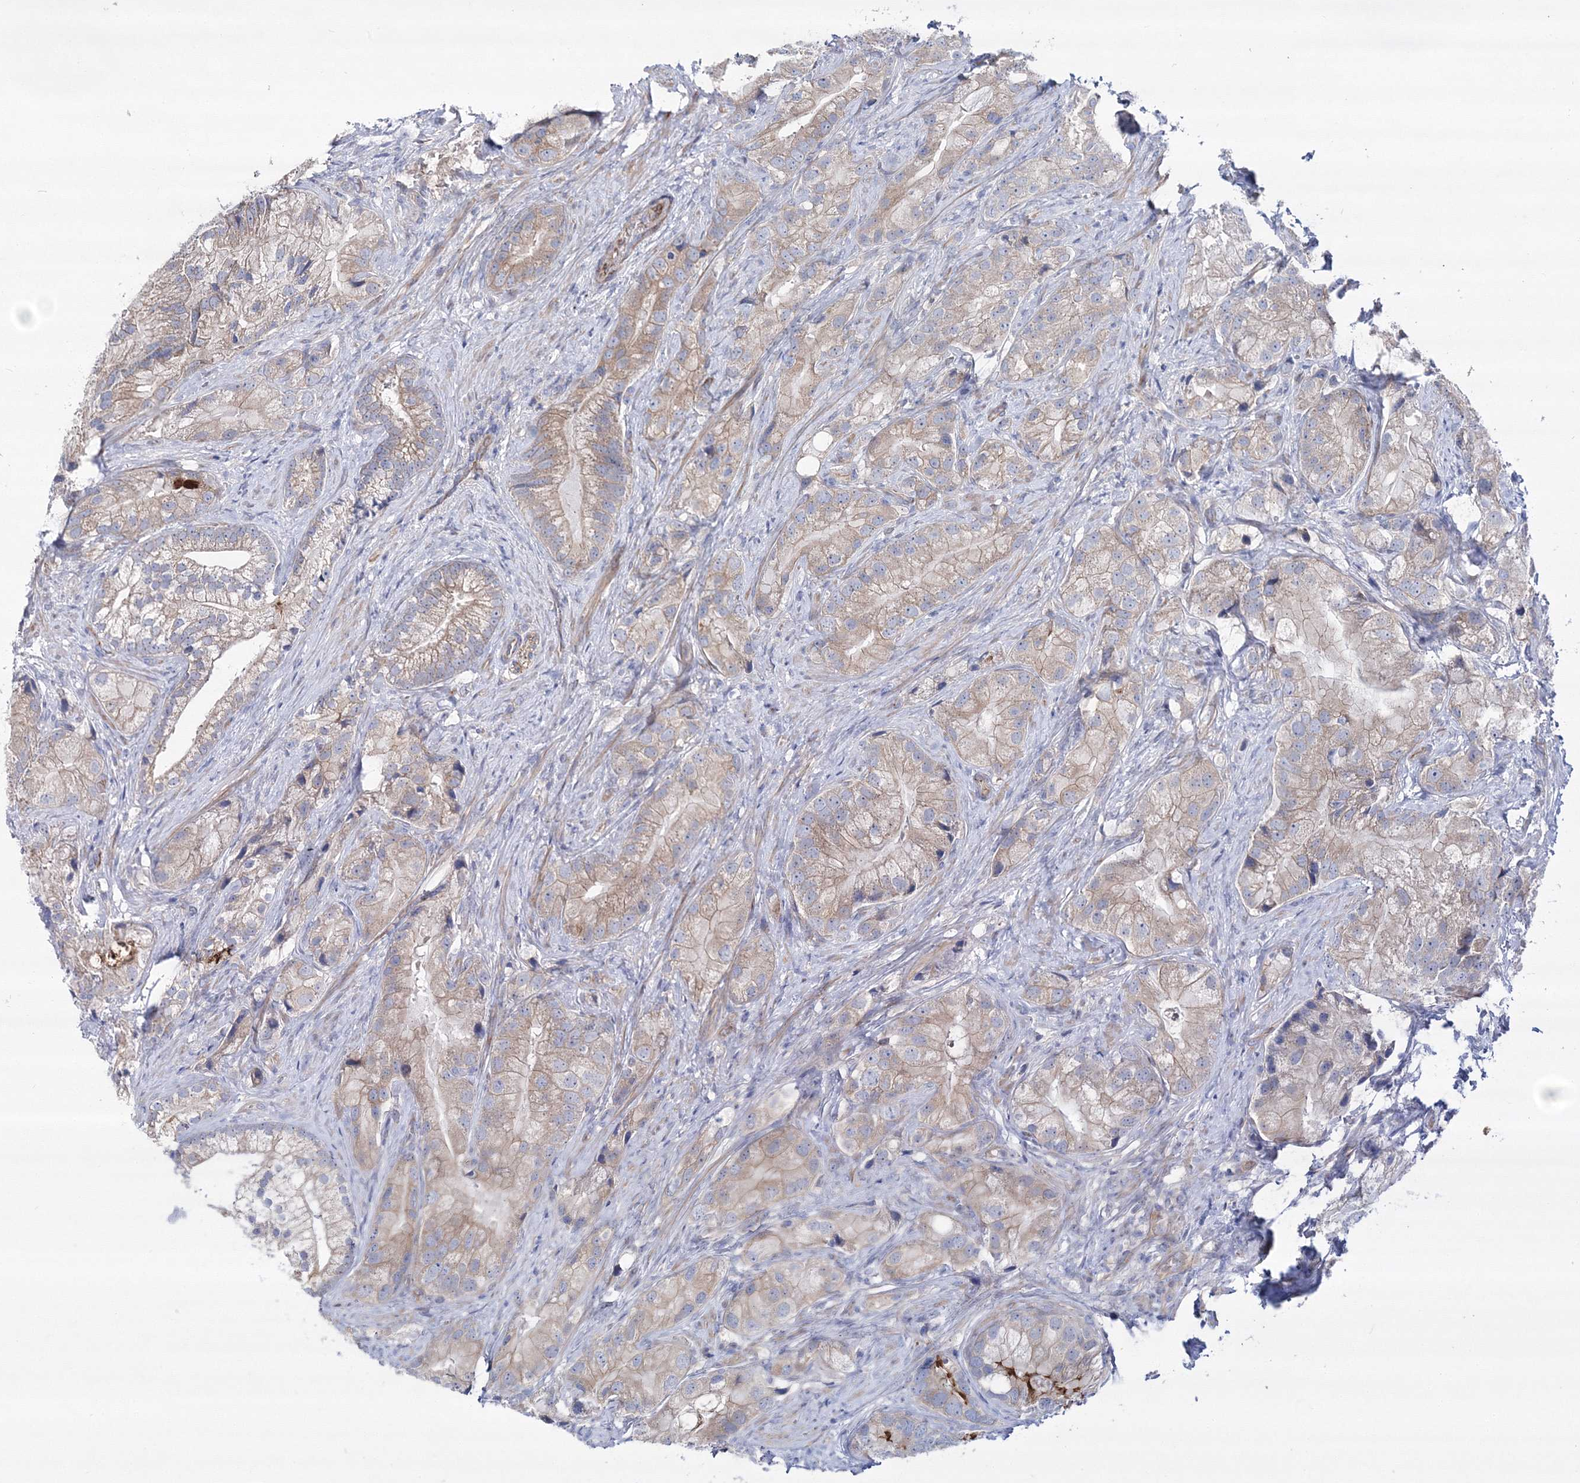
{"staining": {"intensity": "weak", "quantity": "<25%", "location": "cytoplasmic/membranous"}, "tissue": "prostate cancer", "cell_type": "Tumor cells", "image_type": "cancer", "snomed": [{"axis": "morphology", "description": "Adenocarcinoma, Low grade"}, {"axis": "topography", "description": "Prostate"}], "caption": "This is a micrograph of immunohistochemistry (IHC) staining of prostate low-grade adenocarcinoma, which shows no positivity in tumor cells. (Stains: DAB (3,3'-diaminobenzidine) immunohistochemistry (IHC) with hematoxylin counter stain, Microscopy: brightfield microscopy at high magnification).", "gene": "ARHGAP32", "patient": {"sex": "male", "age": 71}}